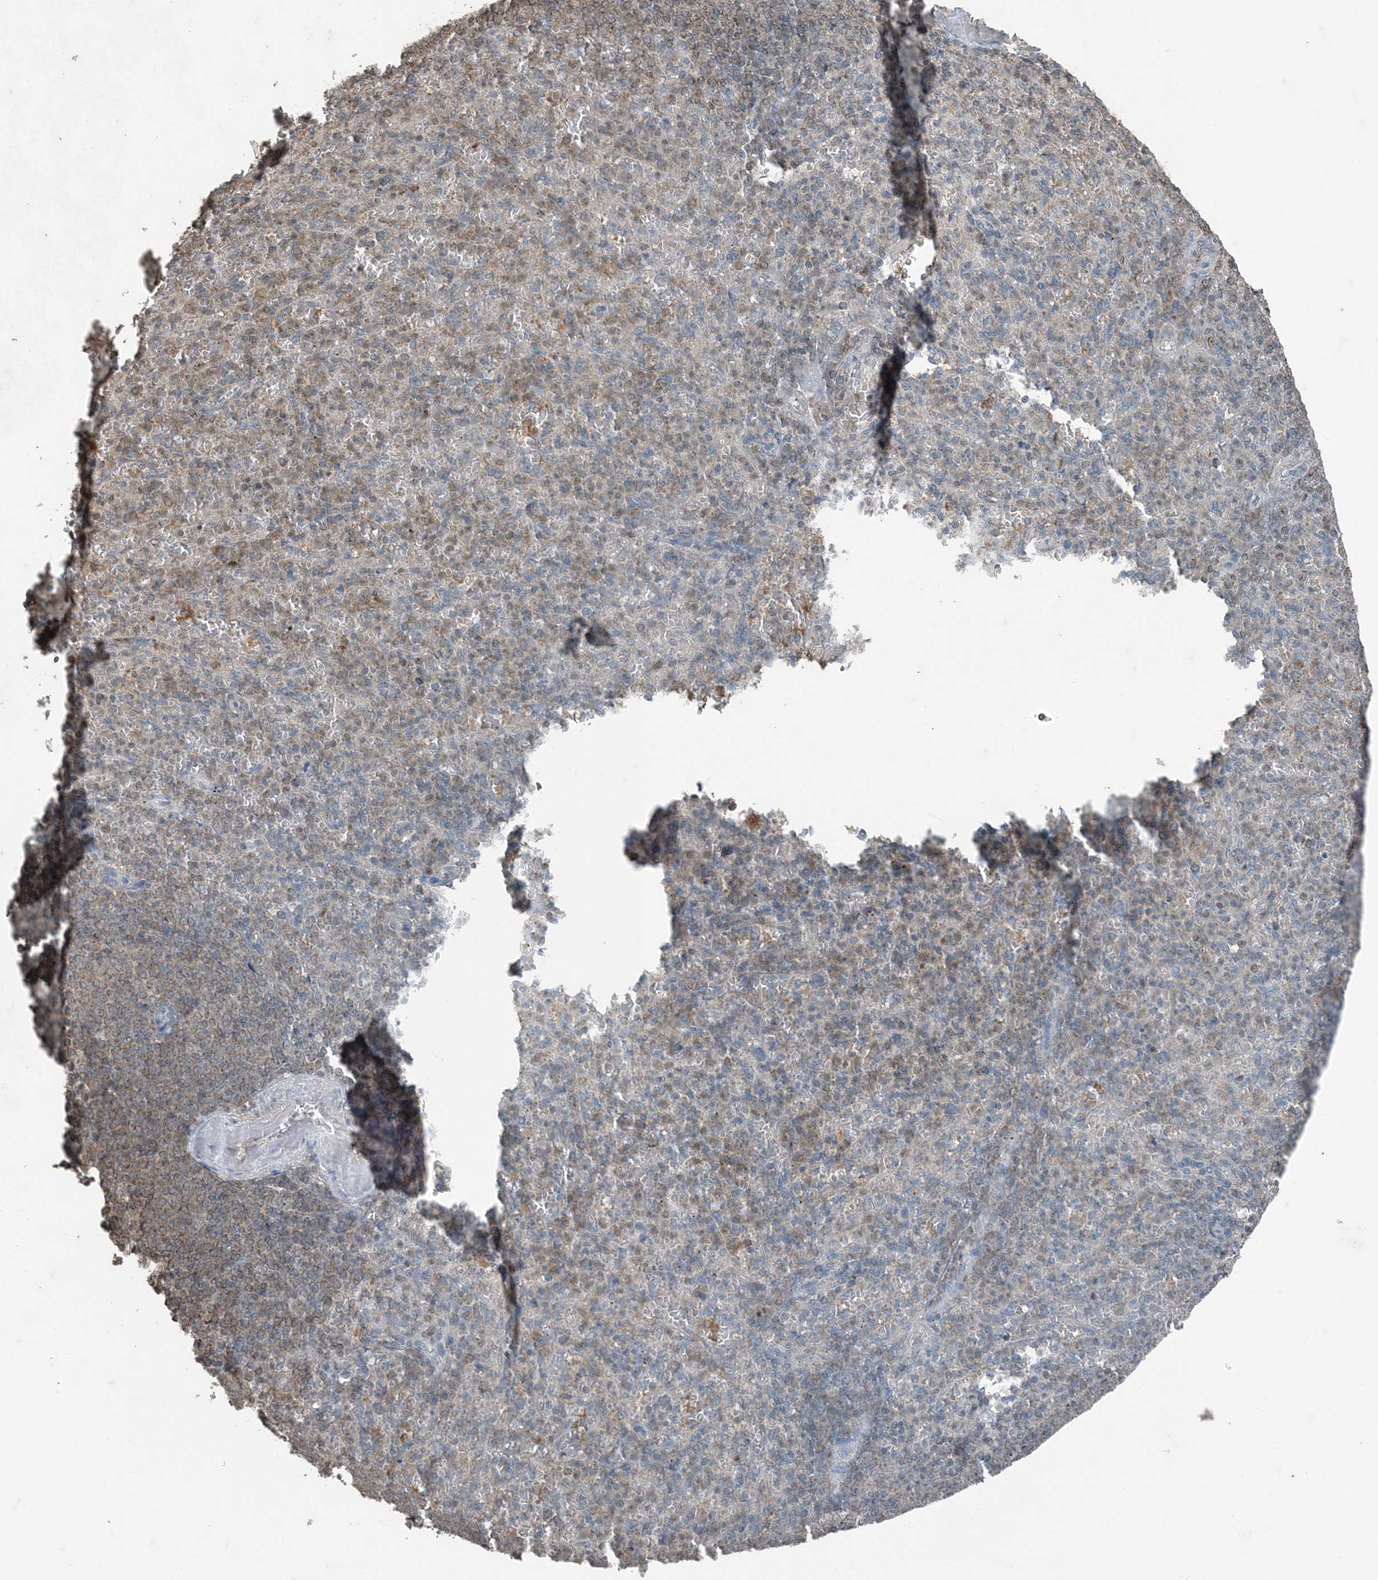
{"staining": {"intensity": "moderate", "quantity": "<25%", "location": "cytoplasmic/membranous"}, "tissue": "spleen", "cell_type": "Cells in red pulp", "image_type": "normal", "snomed": [{"axis": "morphology", "description": "Normal tissue, NOS"}, {"axis": "topography", "description": "Spleen"}], "caption": "Normal spleen shows moderate cytoplasmic/membranous staining in approximately <25% of cells in red pulp.", "gene": "GNL1", "patient": {"sex": "female", "age": 74}}